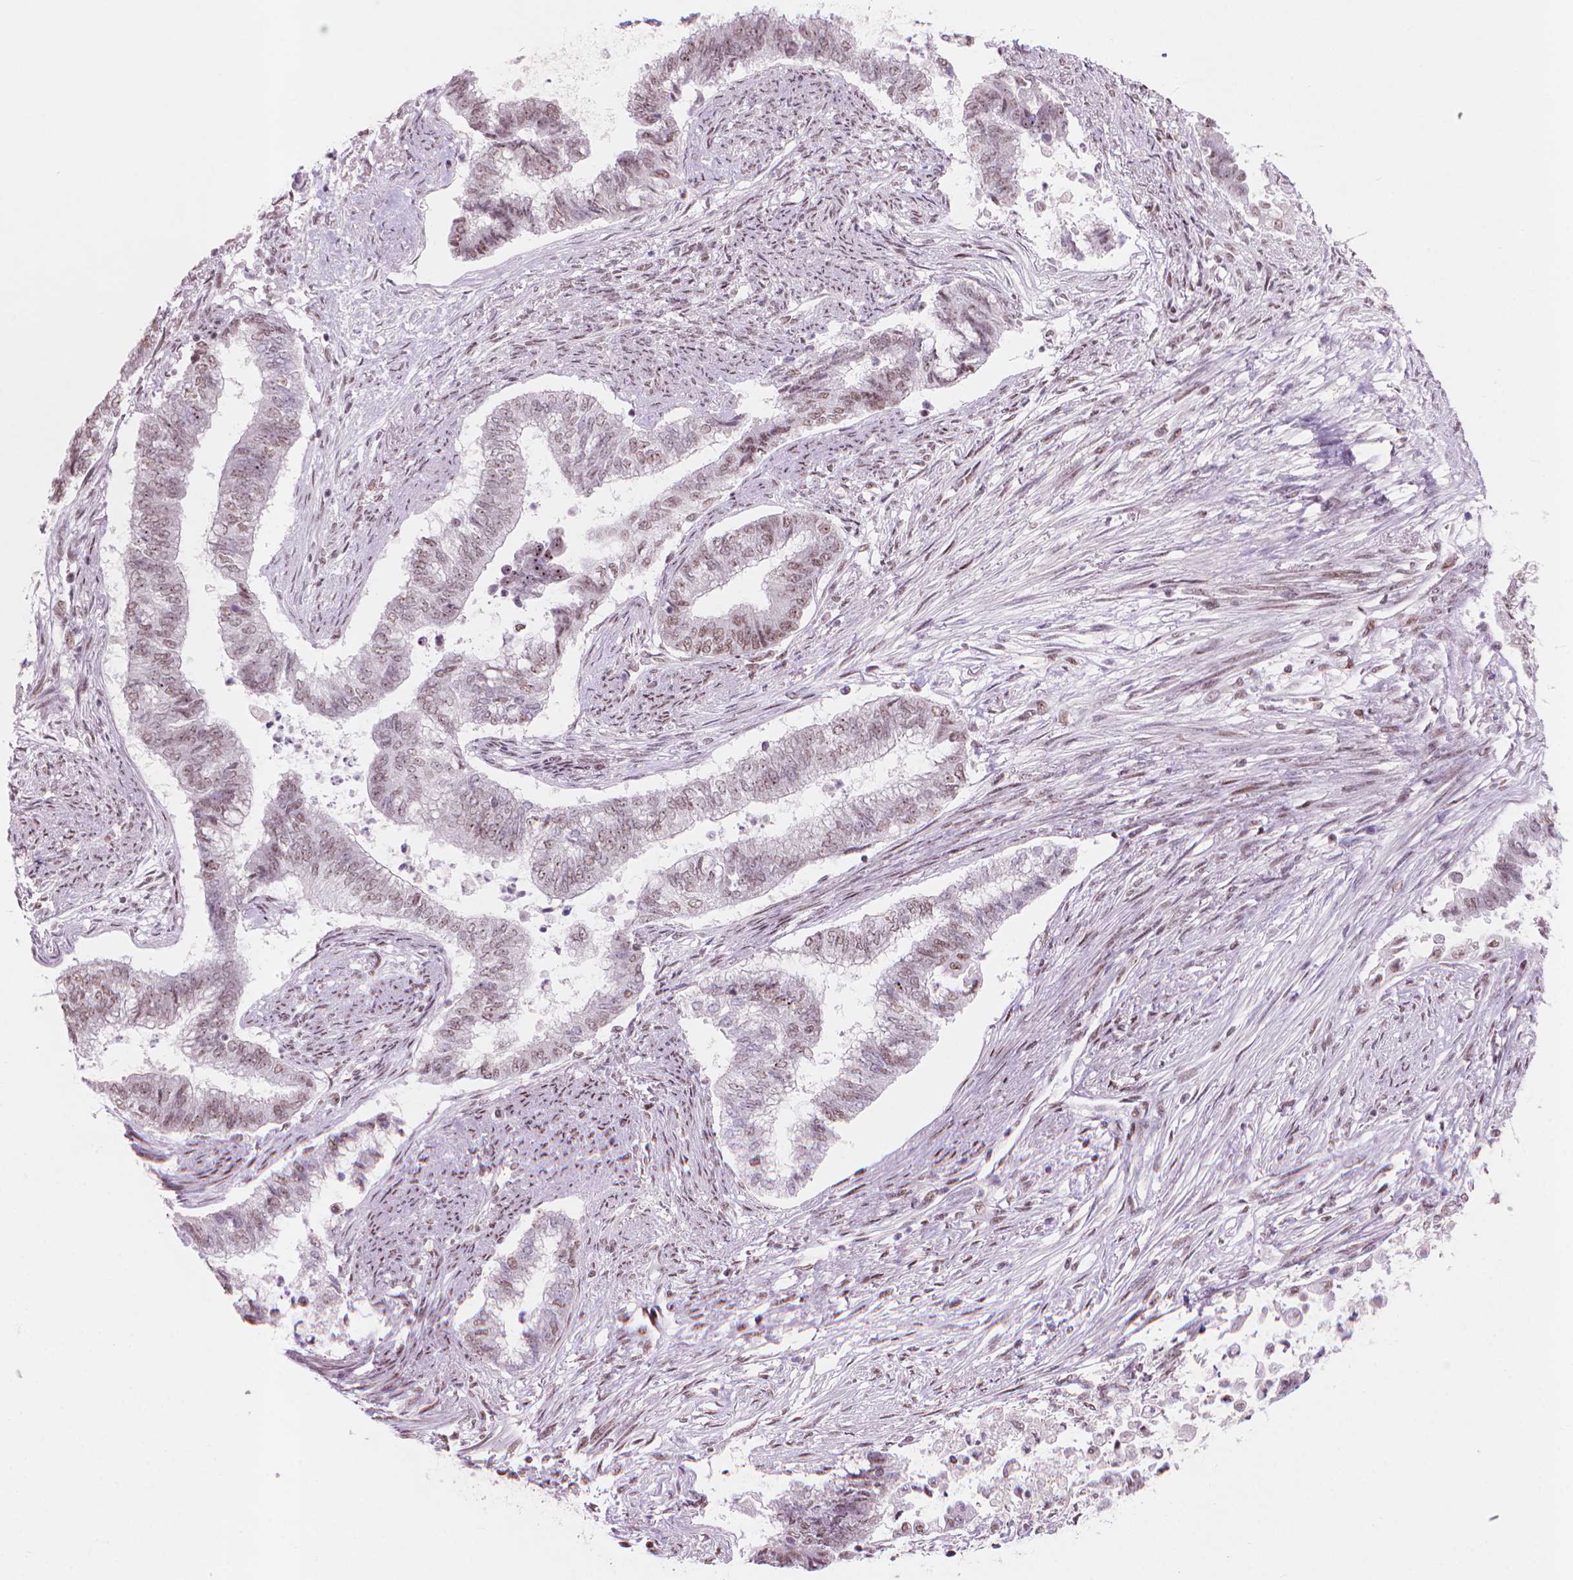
{"staining": {"intensity": "weak", "quantity": "25%-75%", "location": "nuclear"}, "tissue": "endometrial cancer", "cell_type": "Tumor cells", "image_type": "cancer", "snomed": [{"axis": "morphology", "description": "Adenocarcinoma, NOS"}, {"axis": "topography", "description": "Endometrium"}], "caption": "A histopathology image of endometrial cancer stained for a protein reveals weak nuclear brown staining in tumor cells.", "gene": "HES7", "patient": {"sex": "female", "age": 65}}